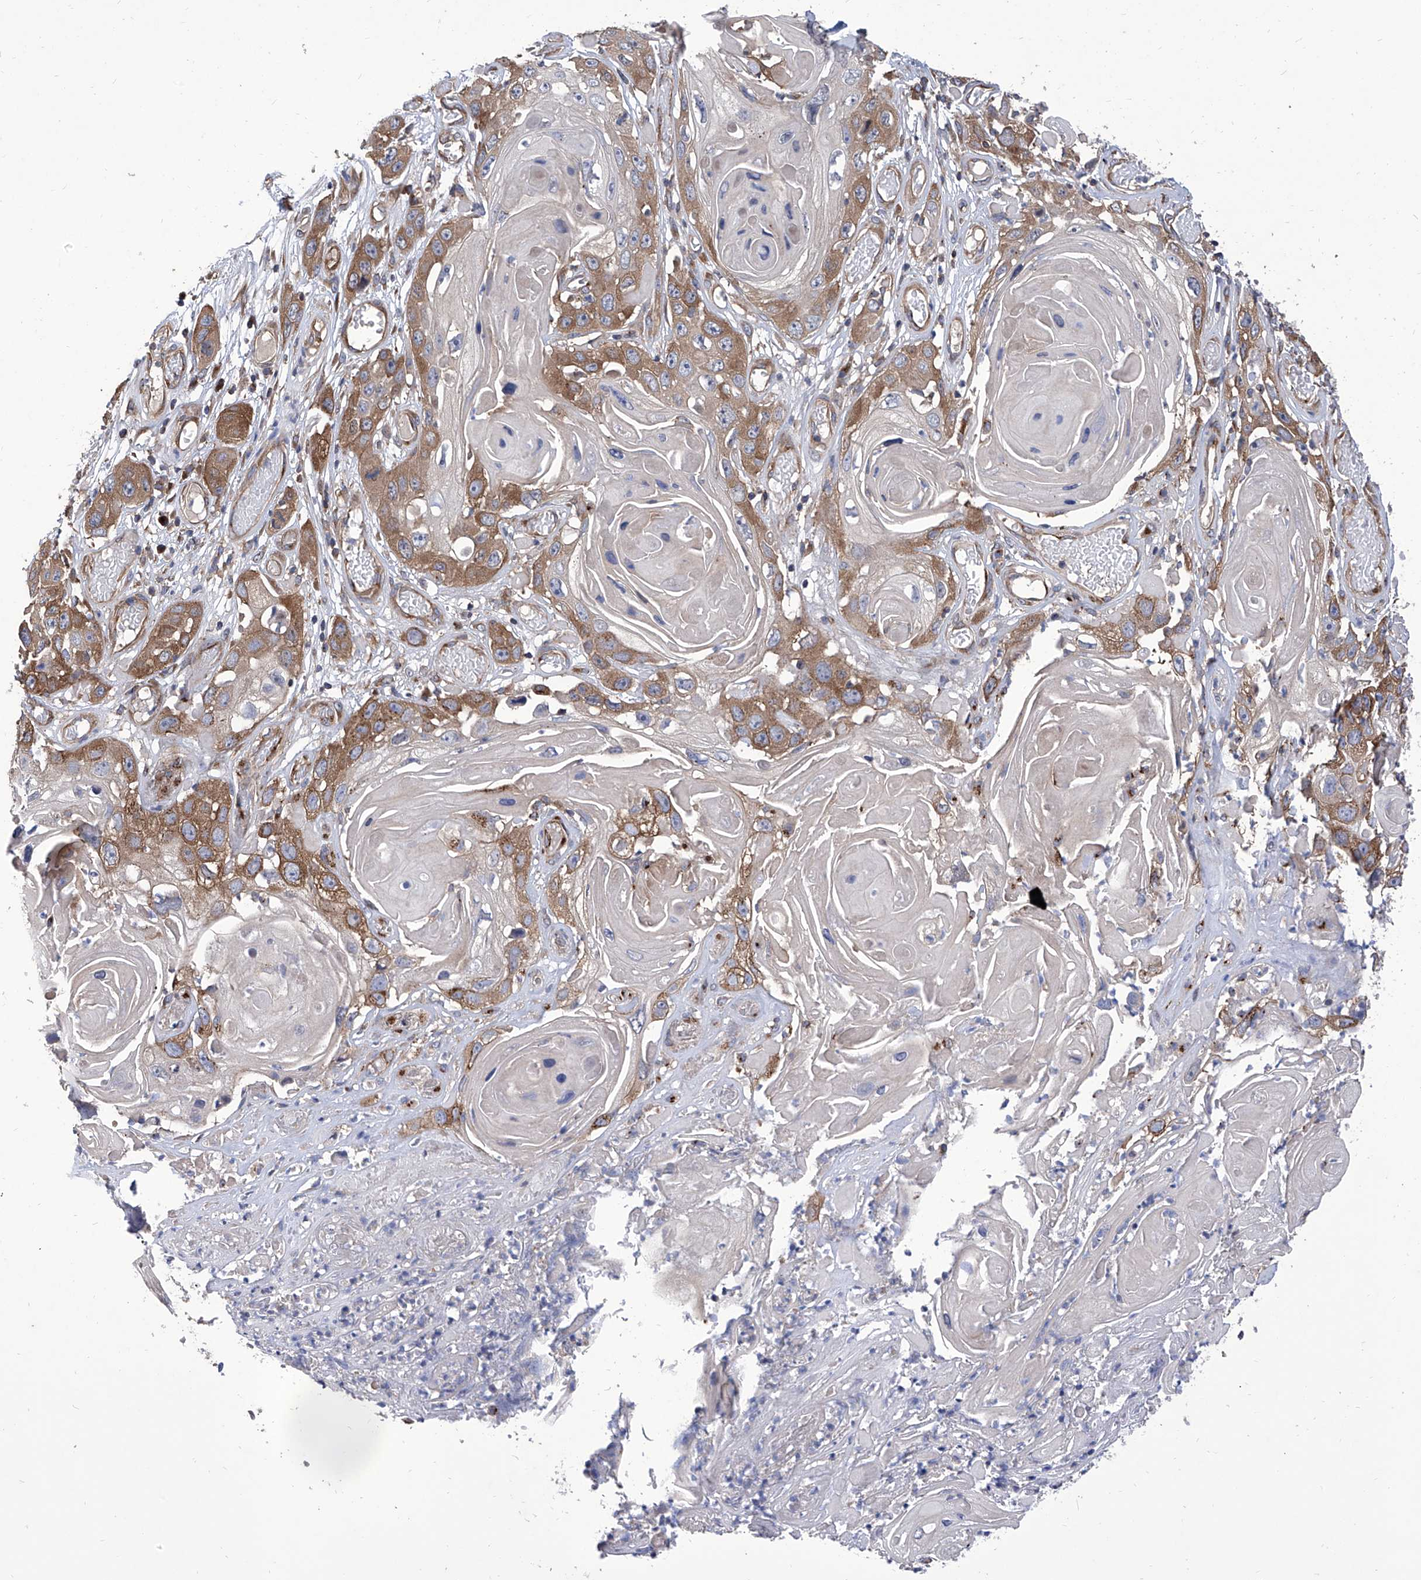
{"staining": {"intensity": "moderate", "quantity": "25%-75%", "location": "cytoplasmic/membranous"}, "tissue": "skin cancer", "cell_type": "Tumor cells", "image_type": "cancer", "snomed": [{"axis": "morphology", "description": "Squamous cell carcinoma, NOS"}, {"axis": "topography", "description": "Skin"}], "caption": "The photomicrograph reveals immunohistochemical staining of skin cancer (squamous cell carcinoma). There is moderate cytoplasmic/membranous staining is present in about 25%-75% of tumor cells. (DAB IHC with brightfield microscopy, high magnification).", "gene": "TJAP1", "patient": {"sex": "male", "age": 55}}